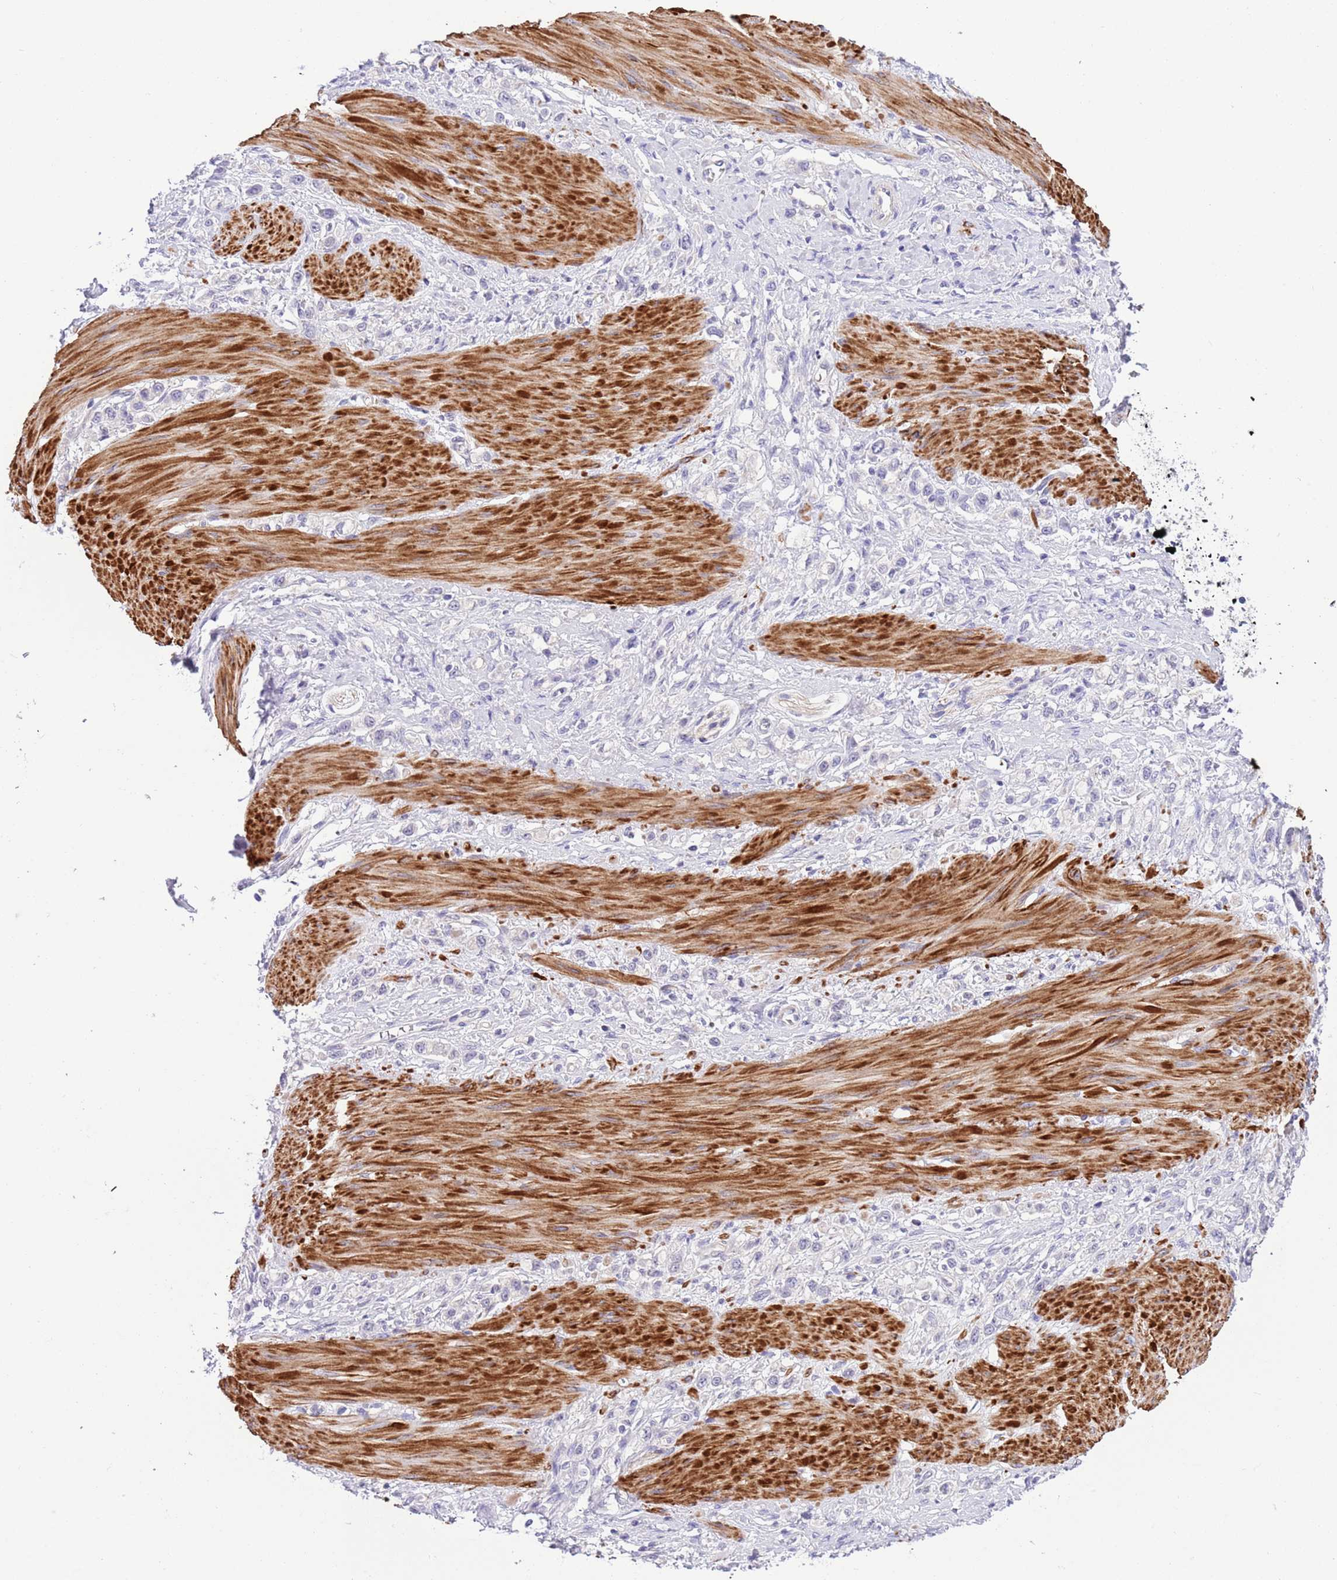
{"staining": {"intensity": "negative", "quantity": "none", "location": "none"}, "tissue": "stomach cancer", "cell_type": "Tumor cells", "image_type": "cancer", "snomed": [{"axis": "morphology", "description": "Adenocarcinoma, NOS"}, {"axis": "topography", "description": "Stomach"}], "caption": "DAB immunohistochemical staining of stomach cancer displays no significant expression in tumor cells. (Immunohistochemistry (ihc), brightfield microscopy, high magnification).", "gene": "NET1", "patient": {"sex": "female", "age": 65}}